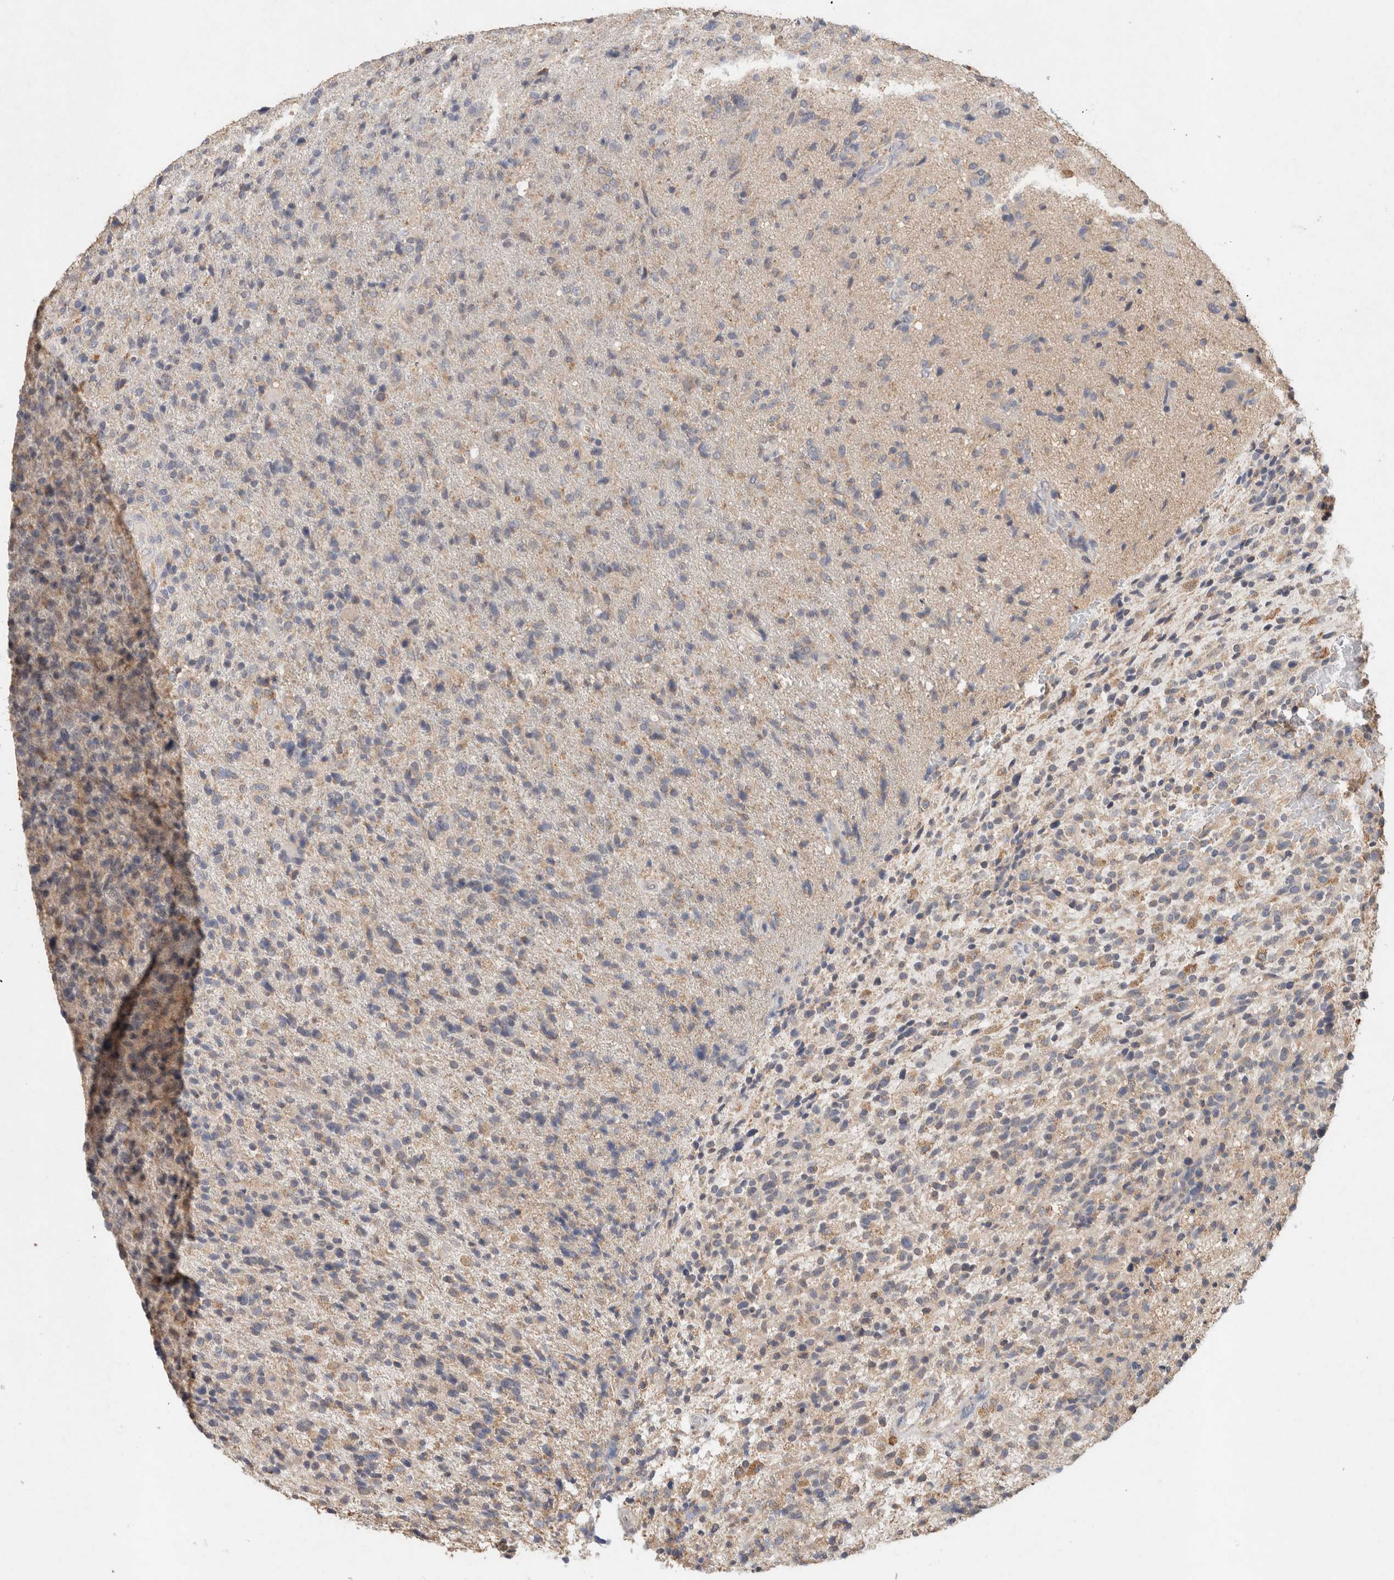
{"staining": {"intensity": "negative", "quantity": "none", "location": "none"}, "tissue": "glioma", "cell_type": "Tumor cells", "image_type": "cancer", "snomed": [{"axis": "morphology", "description": "Glioma, malignant, High grade"}, {"axis": "topography", "description": "Brain"}], "caption": "Protein analysis of glioma displays no significant staining in tumor cells.", "gene": "RAB14", "patient": {"sex": "male", "age": 72}}